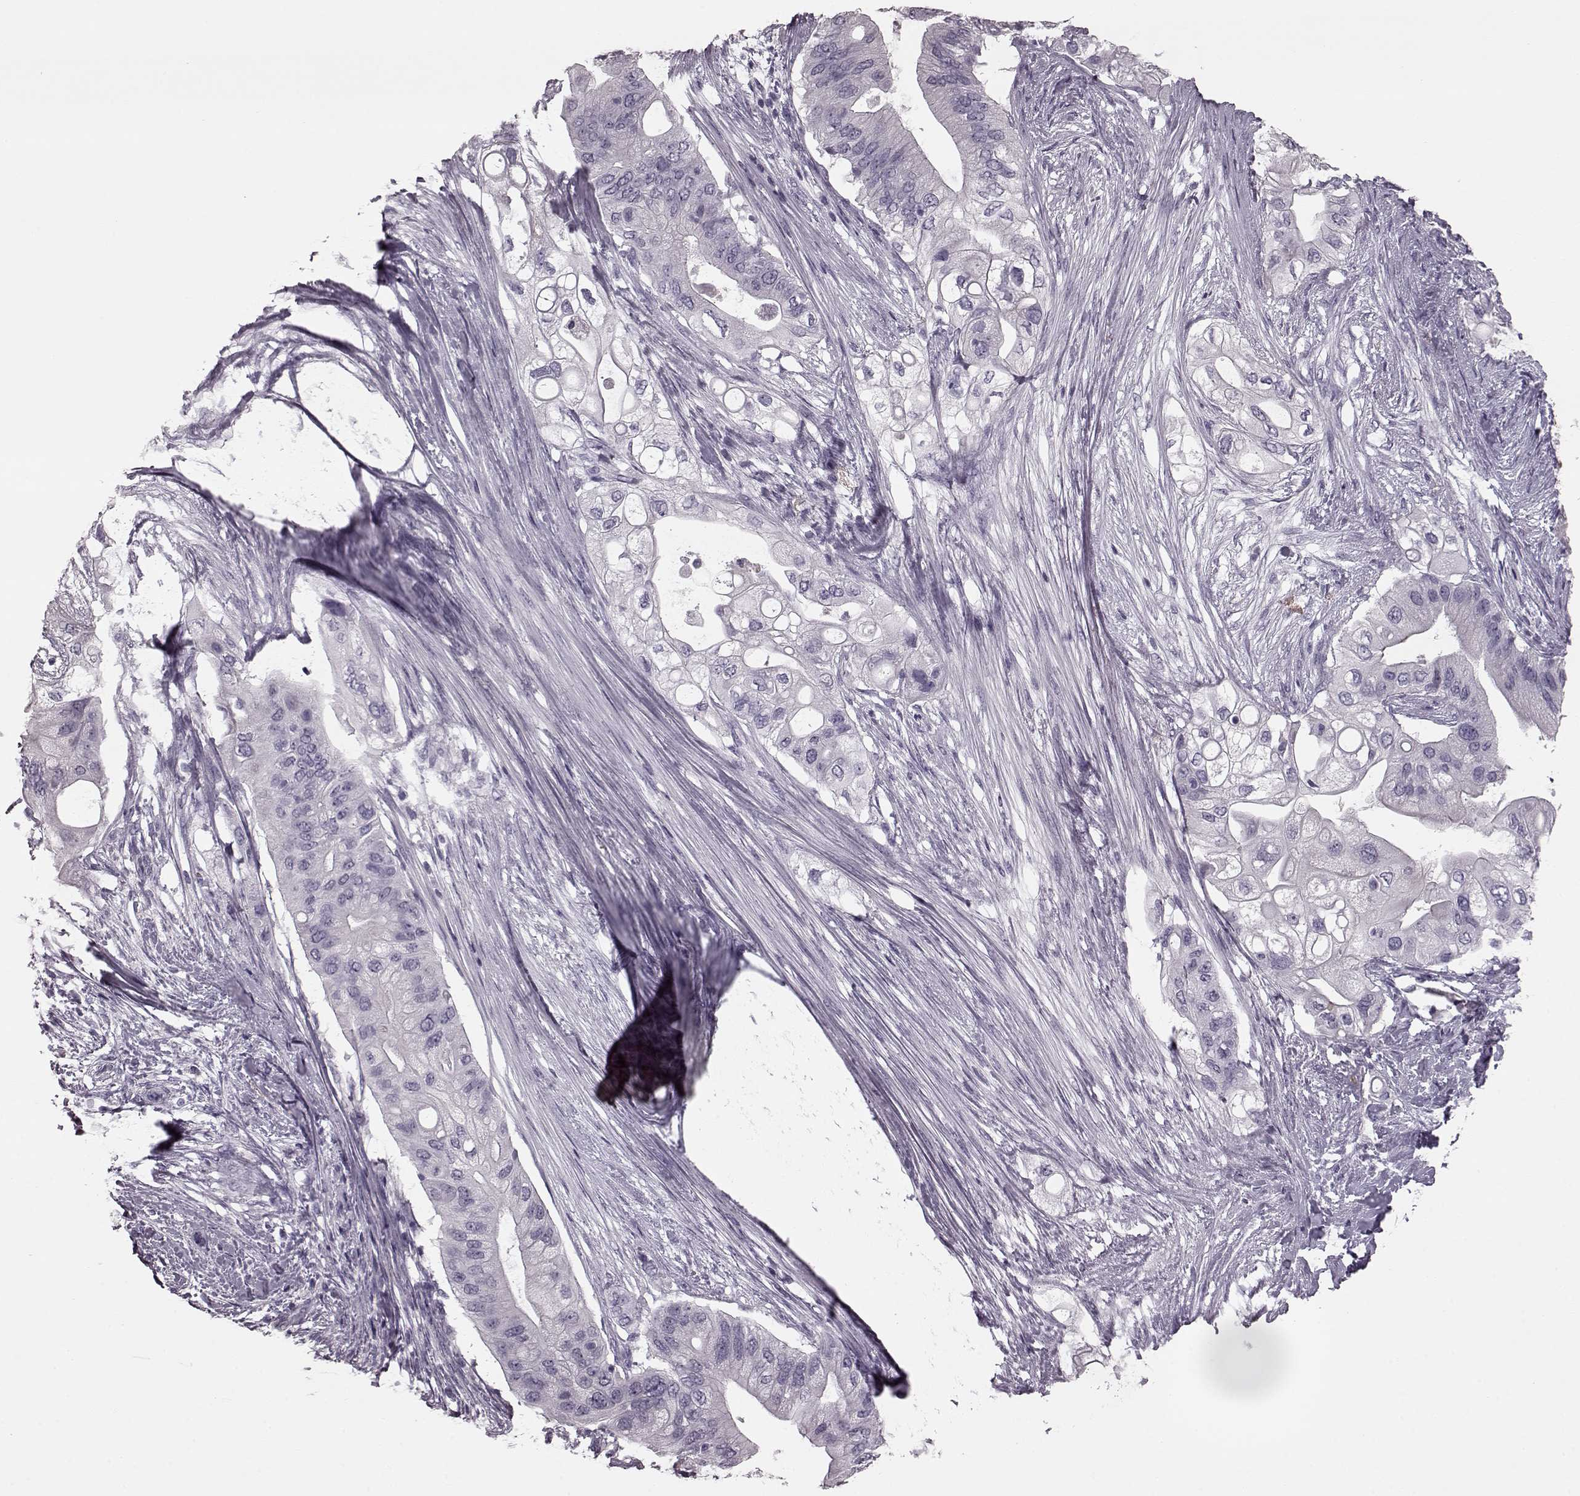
{"staining": {"intensity": "negative", "quantity": "none", "location": "none"}, "tissue": "pancreatic cancer", "cell_type": "Tumor cells", "image_type": "cancer", "snomed": [{"axis": "morphology", "description": "Adenocarcinoma, NOS"}, {"axis": "topography", "description": "Pancreas"}], "caption": "Tumor cells show no significant protein expression in pancreatic cancer.", "gene": "CST7", "patient": {"sex": "female", "age": 72}}